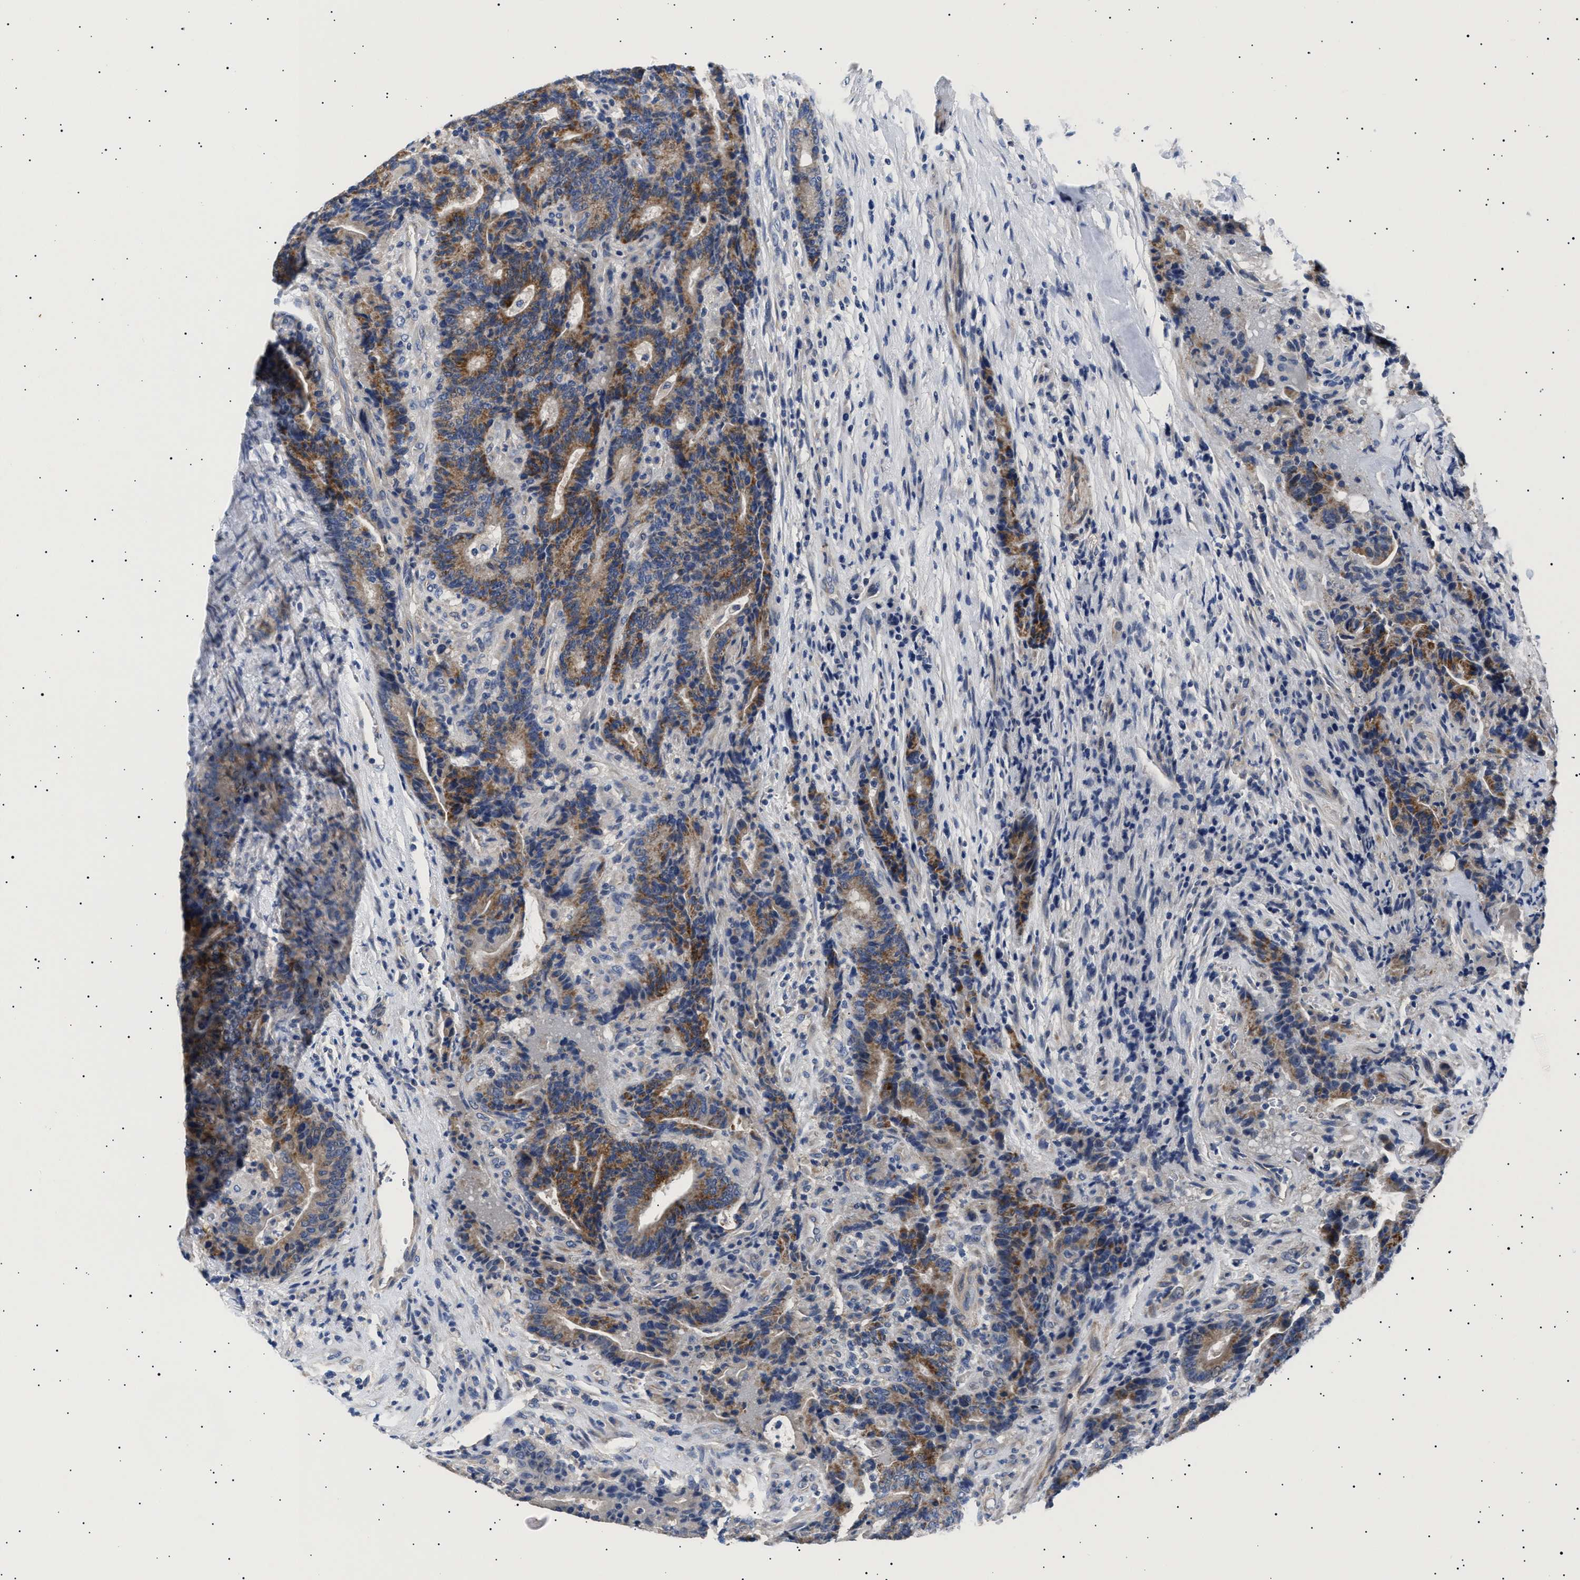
{"staining": {"intensity": "moderate", "quantity": "25%-75%", "location": "cytoplasmic/membranous"}, "tissue": "colorectal cancer", "cell_type": "Tumor cells", "image_type": "cancer", "snomed": [{"axis": "morphology", "description": "Normal tissue, NOS"}, {"axis": "morphology", "description": "Adenocarcinoma, NOS"}, {"axis": "topography", "description": "Colon"}], "caption": "Protein analysis of colorectal cancer tissue exhibits moderate cytoplasmic/membranous positivity in approximately 25%-75% of tumor cells.", "gene": "HEMGN", "patient": {"sex": "female", "age": 75}}